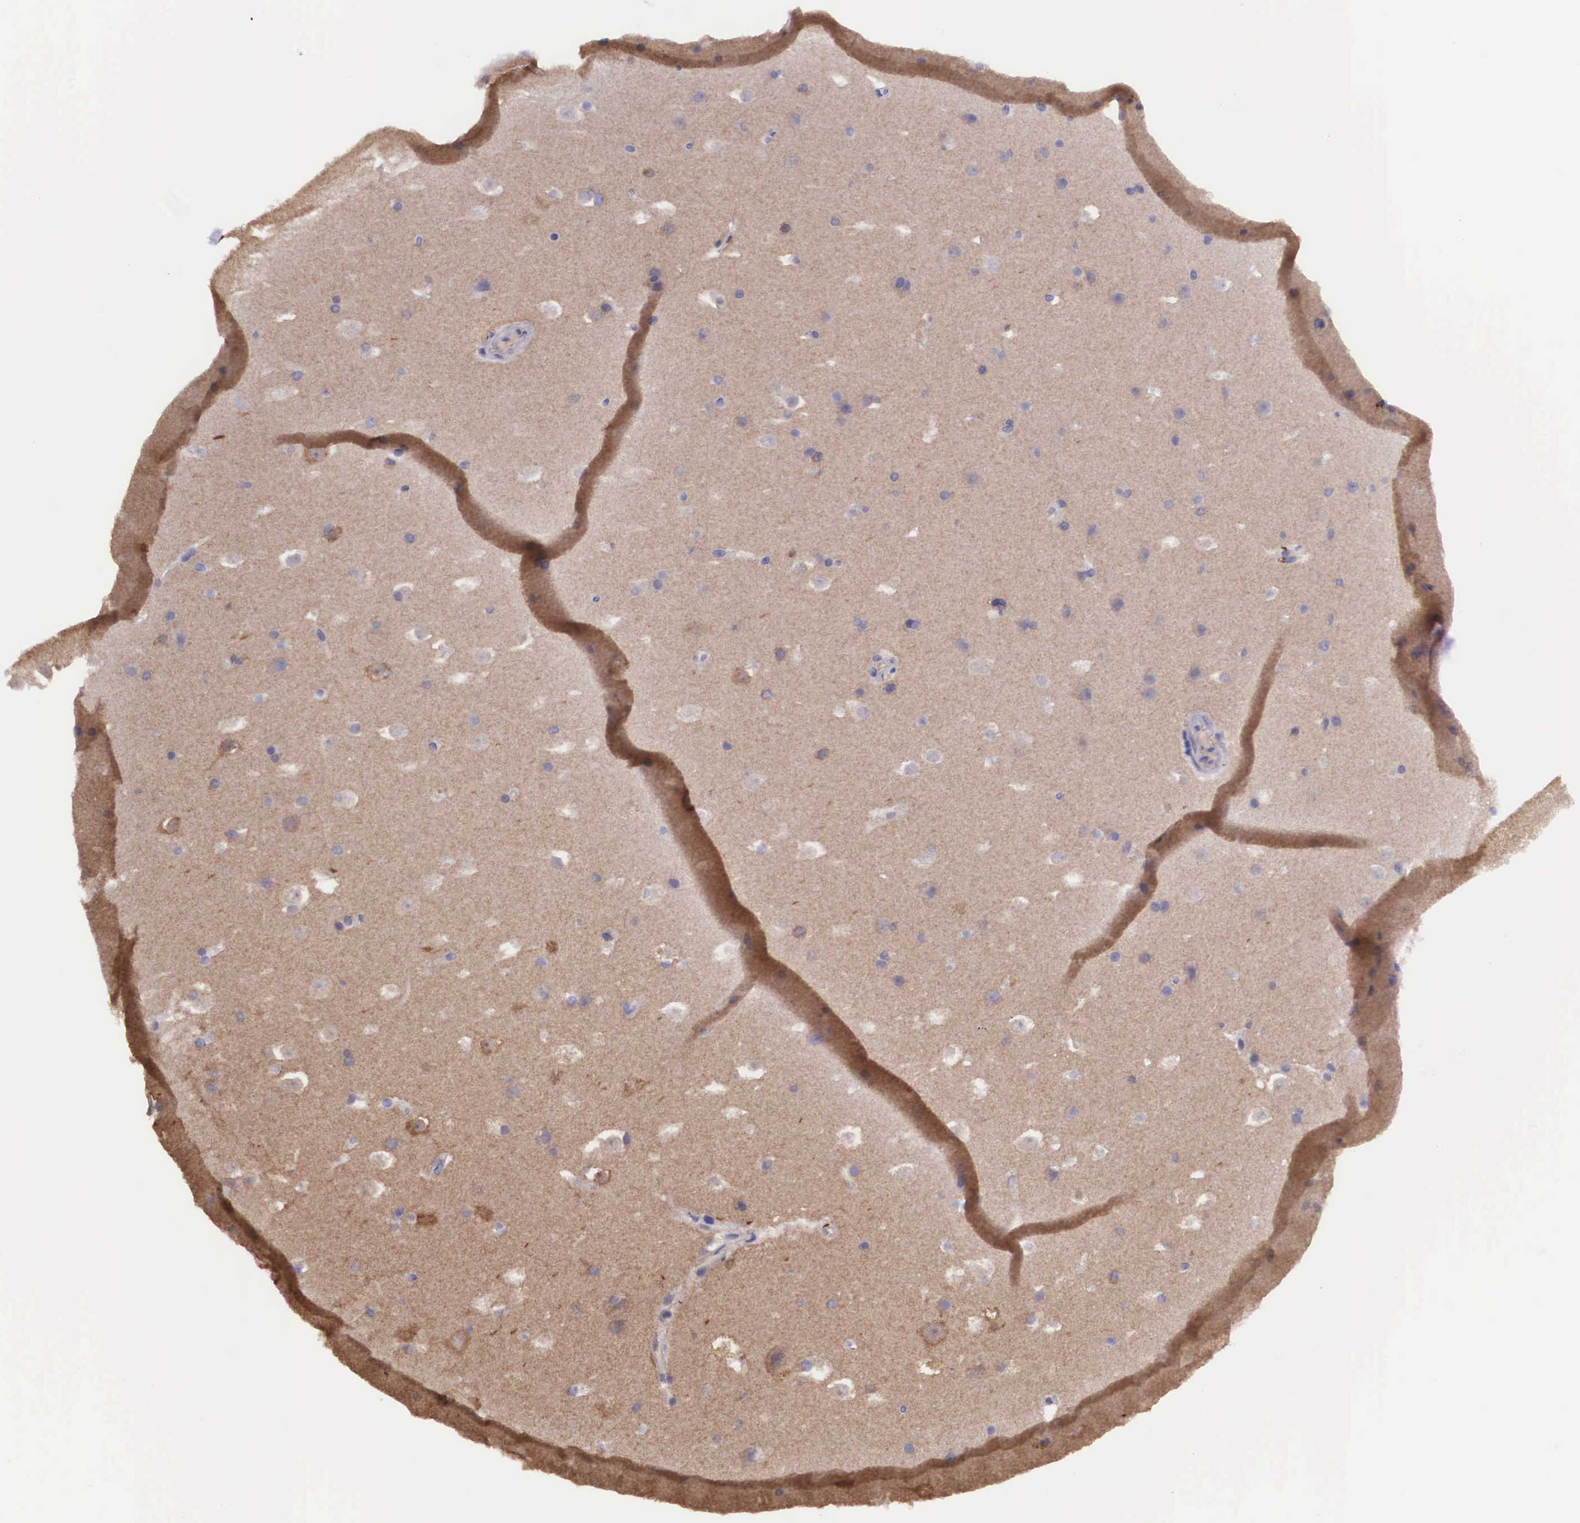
{"staining": {"intensity": "negative", "quantity": "none", "location": "none"}, "tissue": "hippocampus", "cell_type": "Glial cells", "image_type": "normal", "snomed": [{"axis": "morphology", "description": "Normal tissue, NOS"}, {"axis": "topography", "description": "Hippocampus"}], "caption": "This is a photomicrograph of immunohistochemistry (IHC) staining of unremarkable hippocampus, which shows no positivity in glial cells.", "gene": "BCAR1", "patient": {"sex": "male", "age": 45}}